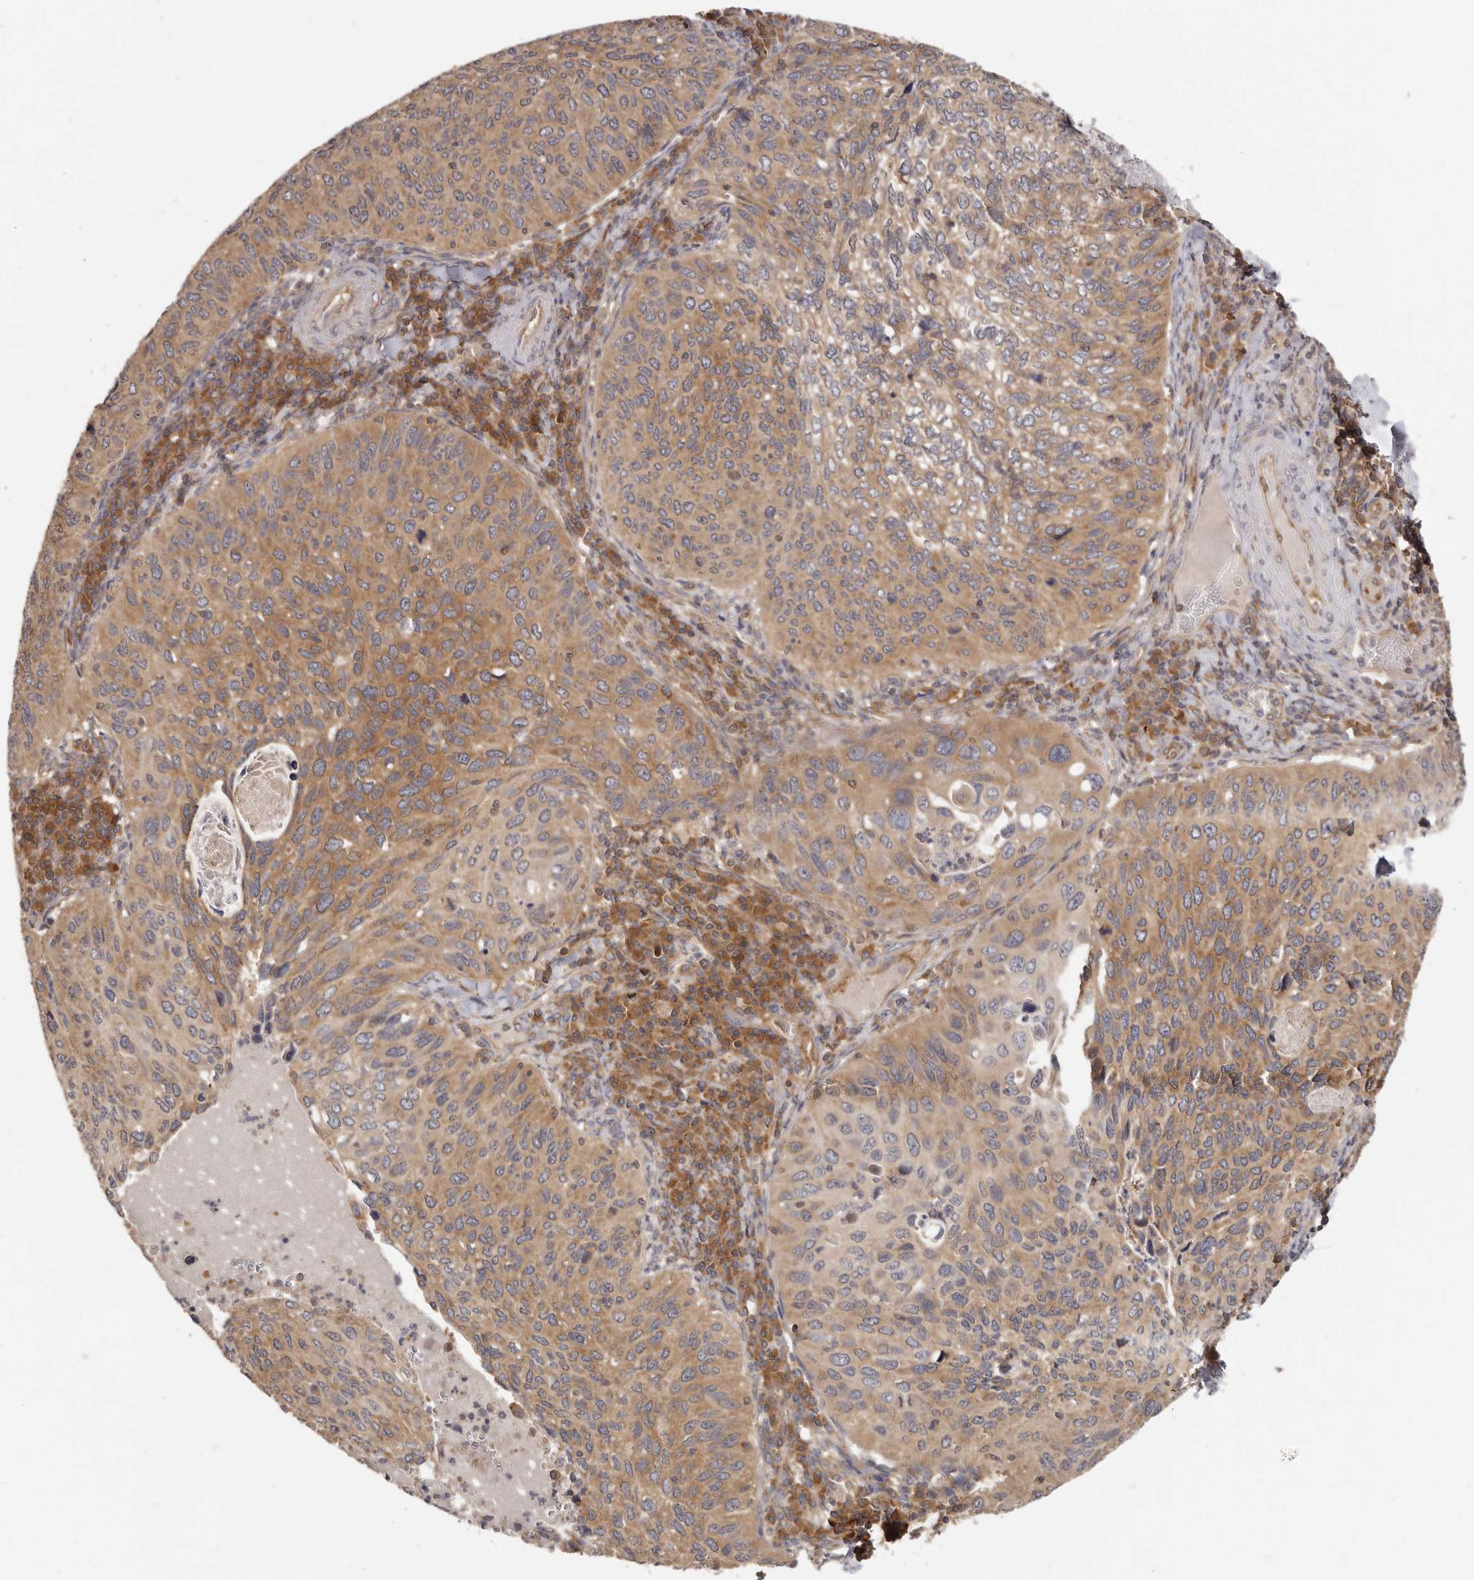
{"staining": {"intensity": "moderate", "quantity": ">75%", "location": "cytoplasmic/membranous"}, "tissue": "cervical cancer", "cell_type": "Tumor cells", "image_type": "cancer", "snomed": [{"axis": "morphology", "description": "Squamous cell carcinoma, NOS"}, {"axis": "topography", "description": "Cervix"}], "caption": "There is medium levels of moderate cytoplasmic/membranous staining in tumor cells of cervical cancer, as demonstrated by immunohistochemical staining (brown color).", "gene": "EEF1E1", "patient": {"sex": "female", "age": 38}}